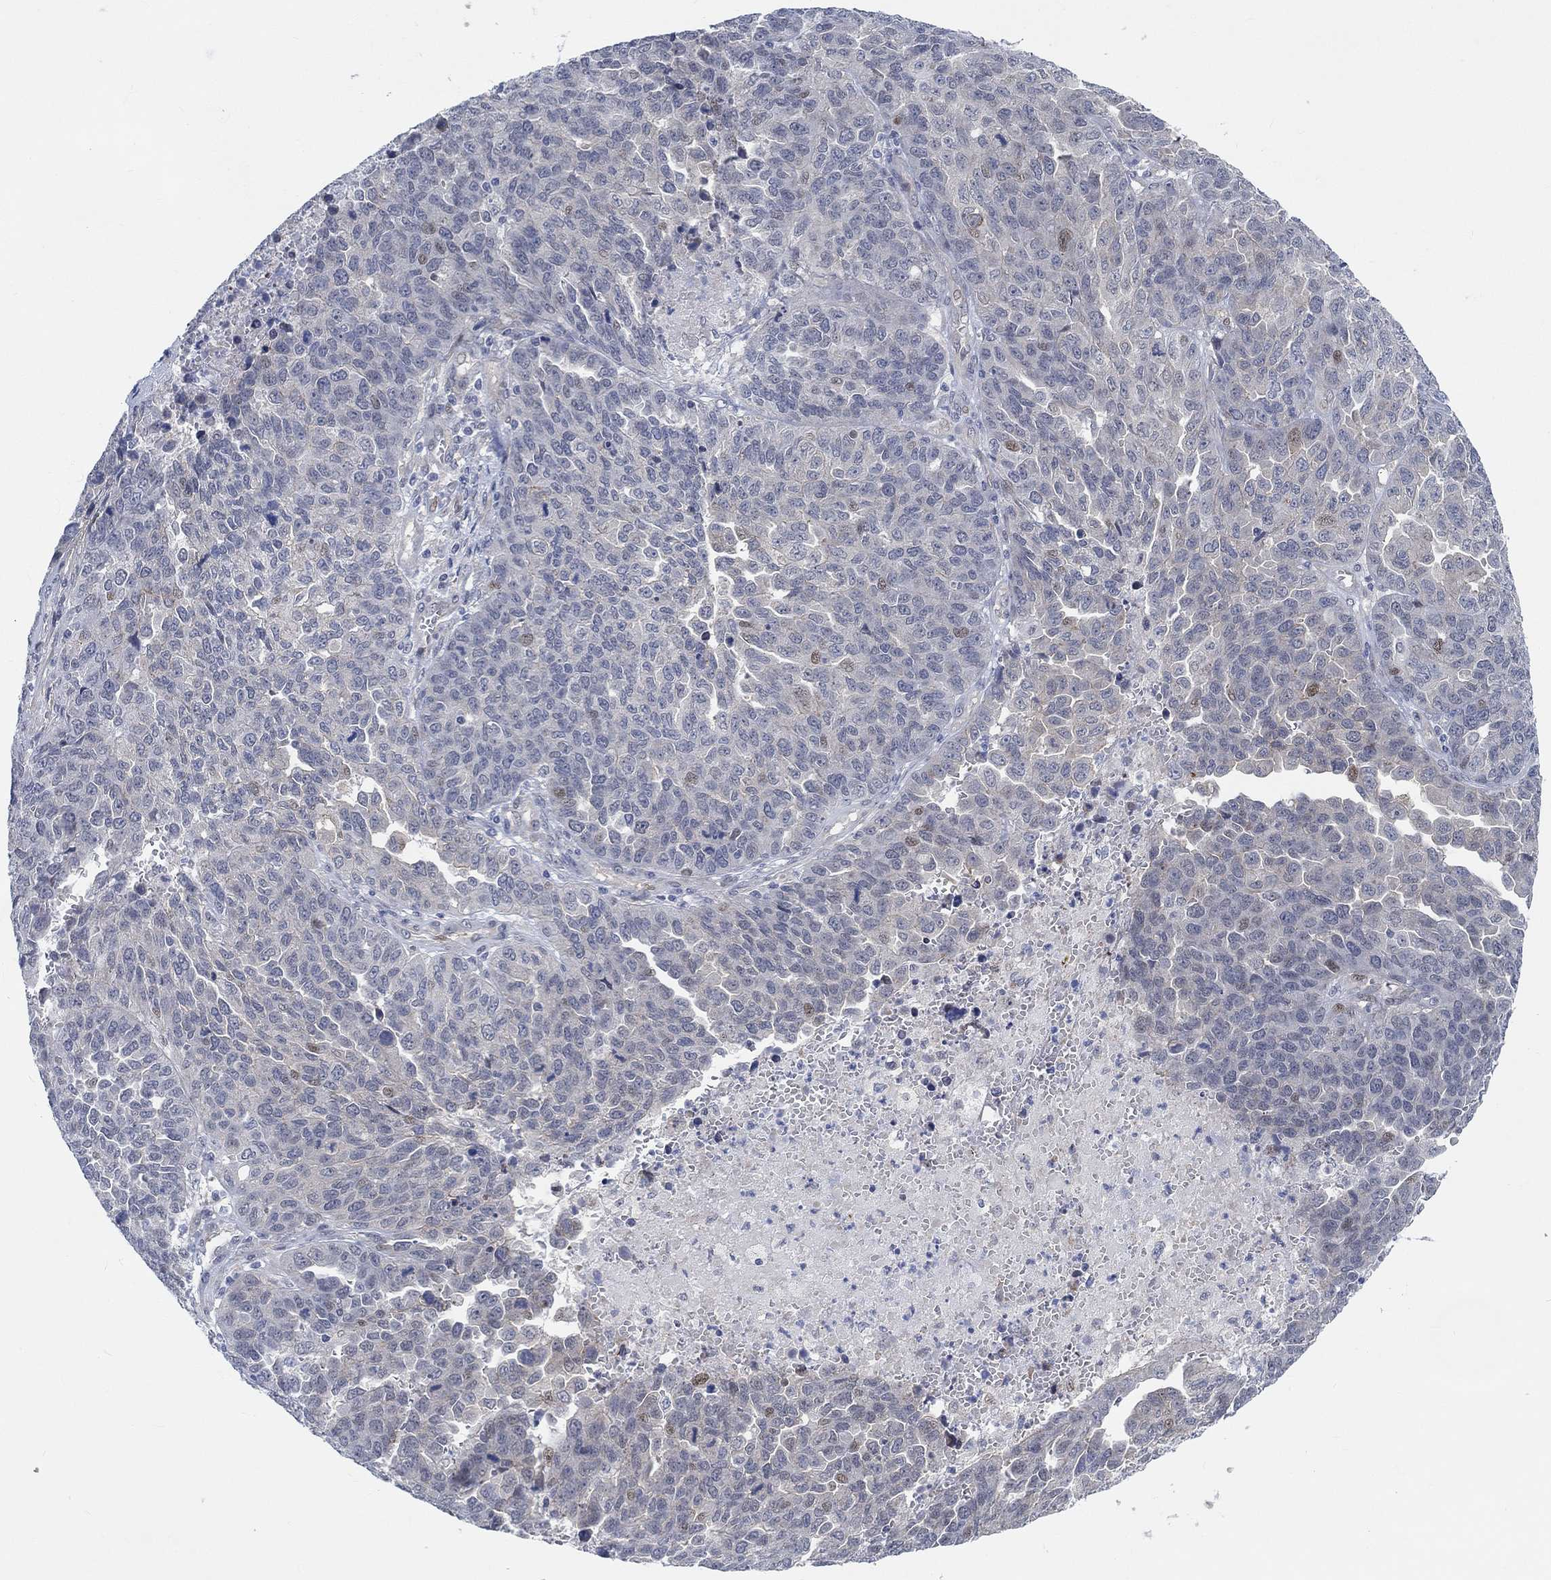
{"staining": {"intensity": "weak", "quantity": "<25%", "location": "nuclear"}, "tissue": "ovarian cancer", "cell_type": "Tumor cells", "image_type": "cancer", "snomed": [{"axis": "morphology", "description": "Cystadenocarcinoma, serous, NOS"}, {"axis": "topography", "description": "Ovary"}], "caption": "Serous cystadenocarcinoma (ovarian) stained for a protein using IHC exhibits no positivity tumor cells.", "gene": "KCNH8", "patient": {"sex": "female", "age": 87}}